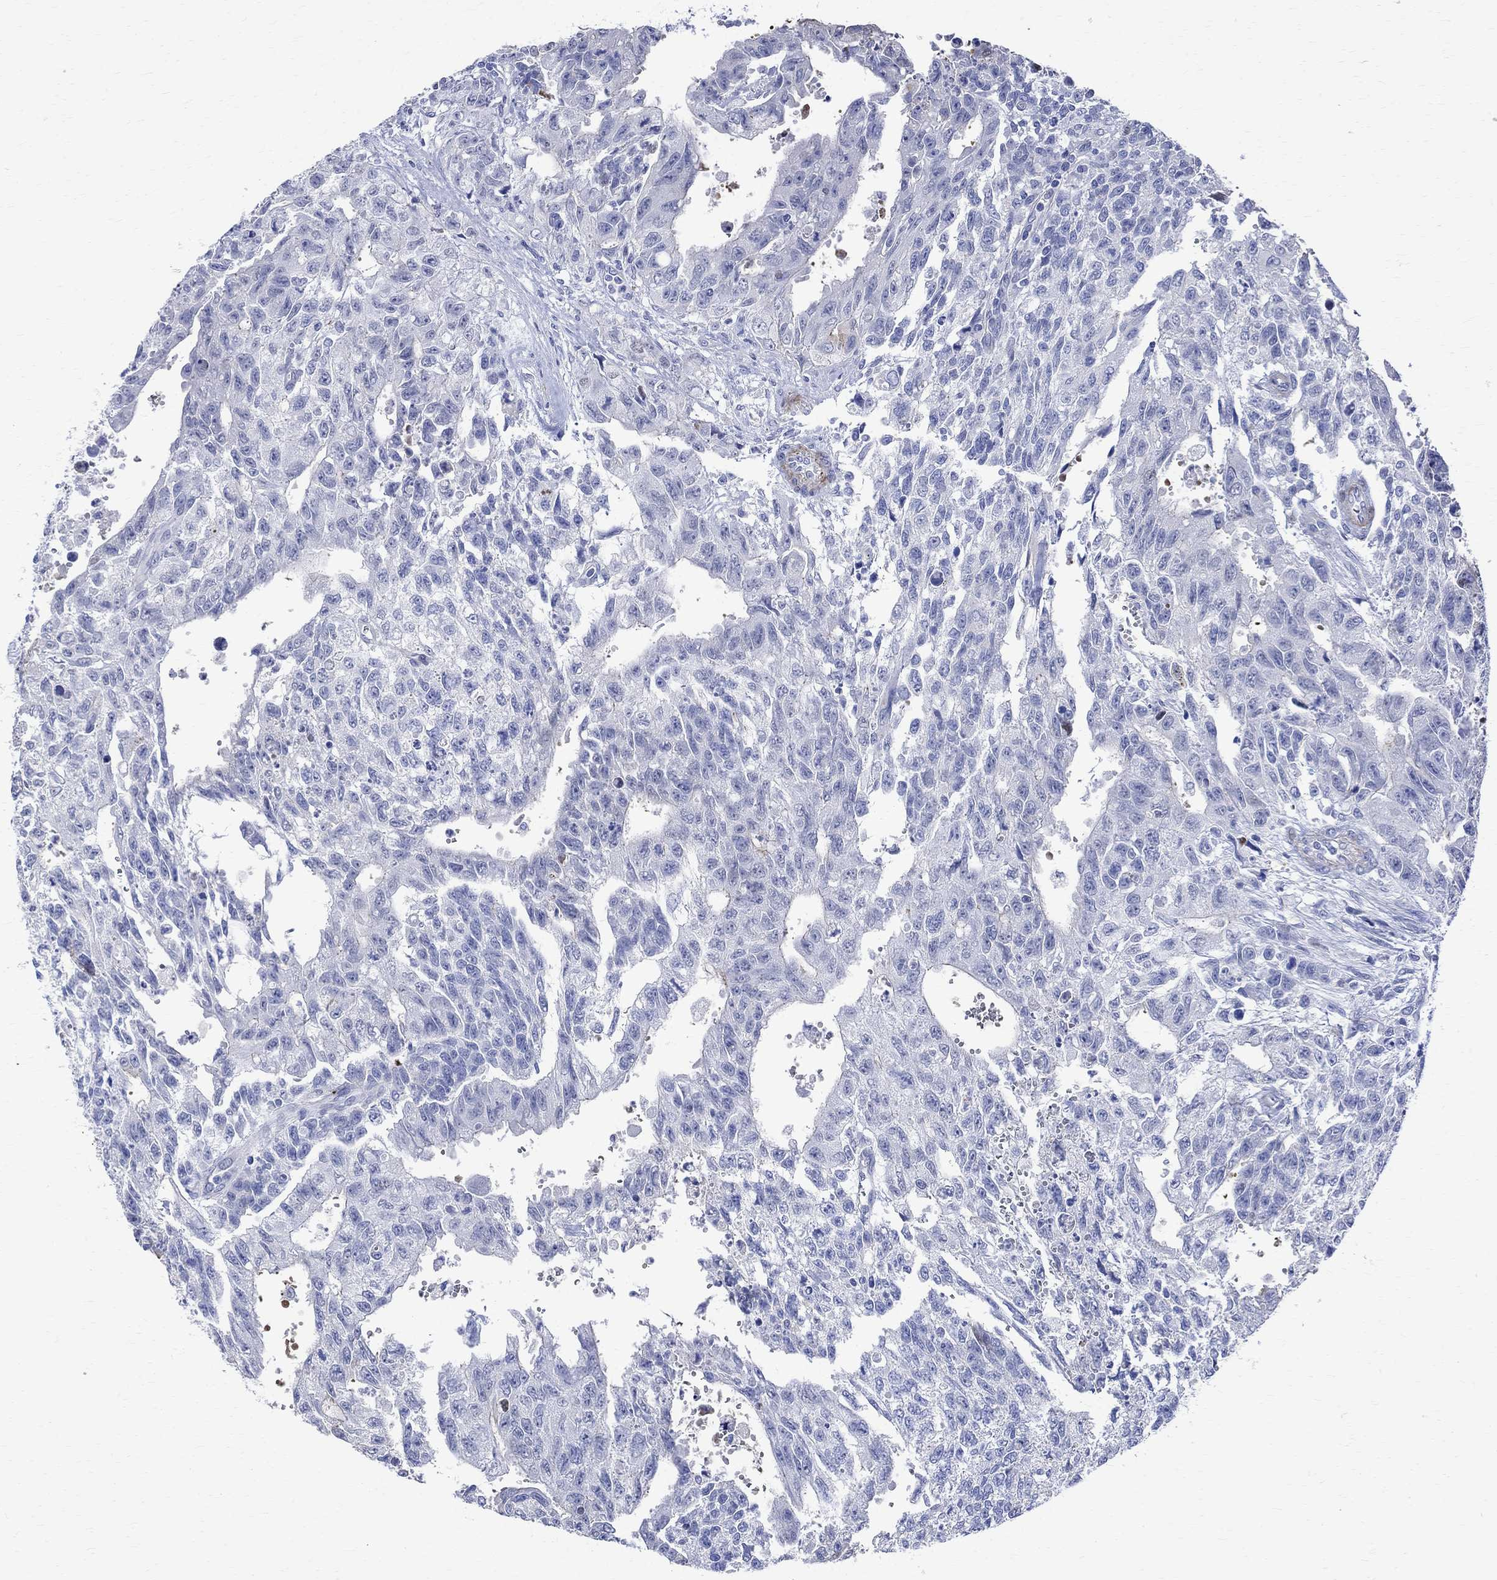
{"staining": {"intensity": "negative", "quantity": "none", "location": "none"}, "tissue": "testis cancer", "cell_type": "Tumor cells", "image_type": "cancer", "snomed": [{"axis": "morphology", "description": "Carcinoma, Embryonal, NOS"}, {"axis": "topography", "description": "Testis"}], "caption": "DAB (3,3'-diaminobenzidine) immunohistochemical staining of testis embryonal carcinoma exhibits no significant expression in tumor cells. Nuclei are stained in blue.", "gene": "PARVB", "patient": {"sex": "male", "age": 24}}